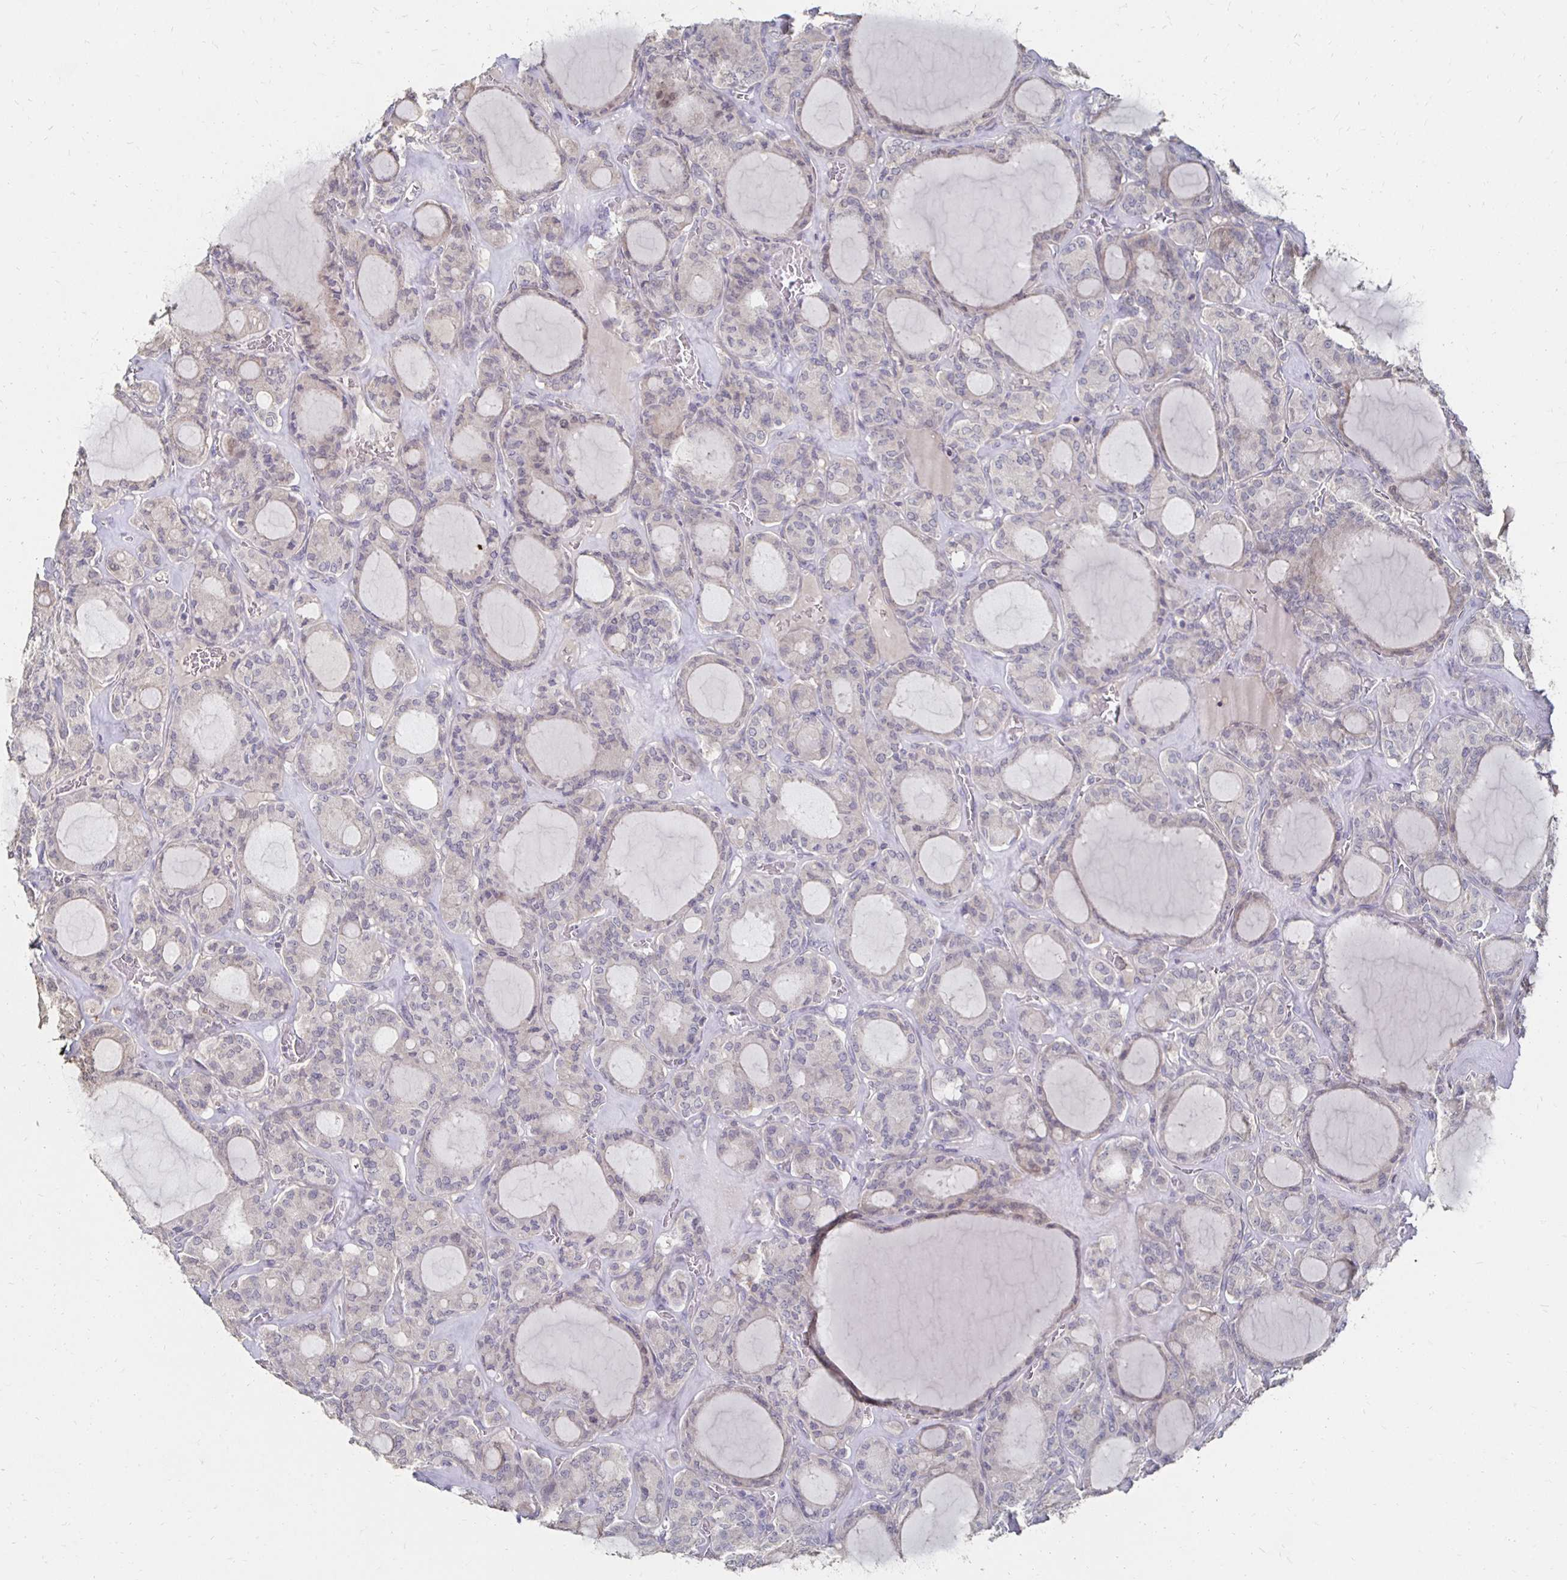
{"staining": {"intensity": "negative", "quantity": "none", "location": "none"}, "tissue": "thyroid cancer", "cell_type": "Tumor cells", "image_type": "cancer", "snomed": [{"axis": "morphology", "description": "Papillary adenocarcinoma, NOS"}, {"axis": "topography", "description": "Thyroid gland"}], "caption": "This is a photomicrograph of immunohistochemistry staining of thyroid papillary adenocarcinoma, which shows no expression in tumor cells. (IHC, brightfield microscopy, high magnification).", "gene": "ZNF727", "patient": {"sex": "male", "age": 87}}